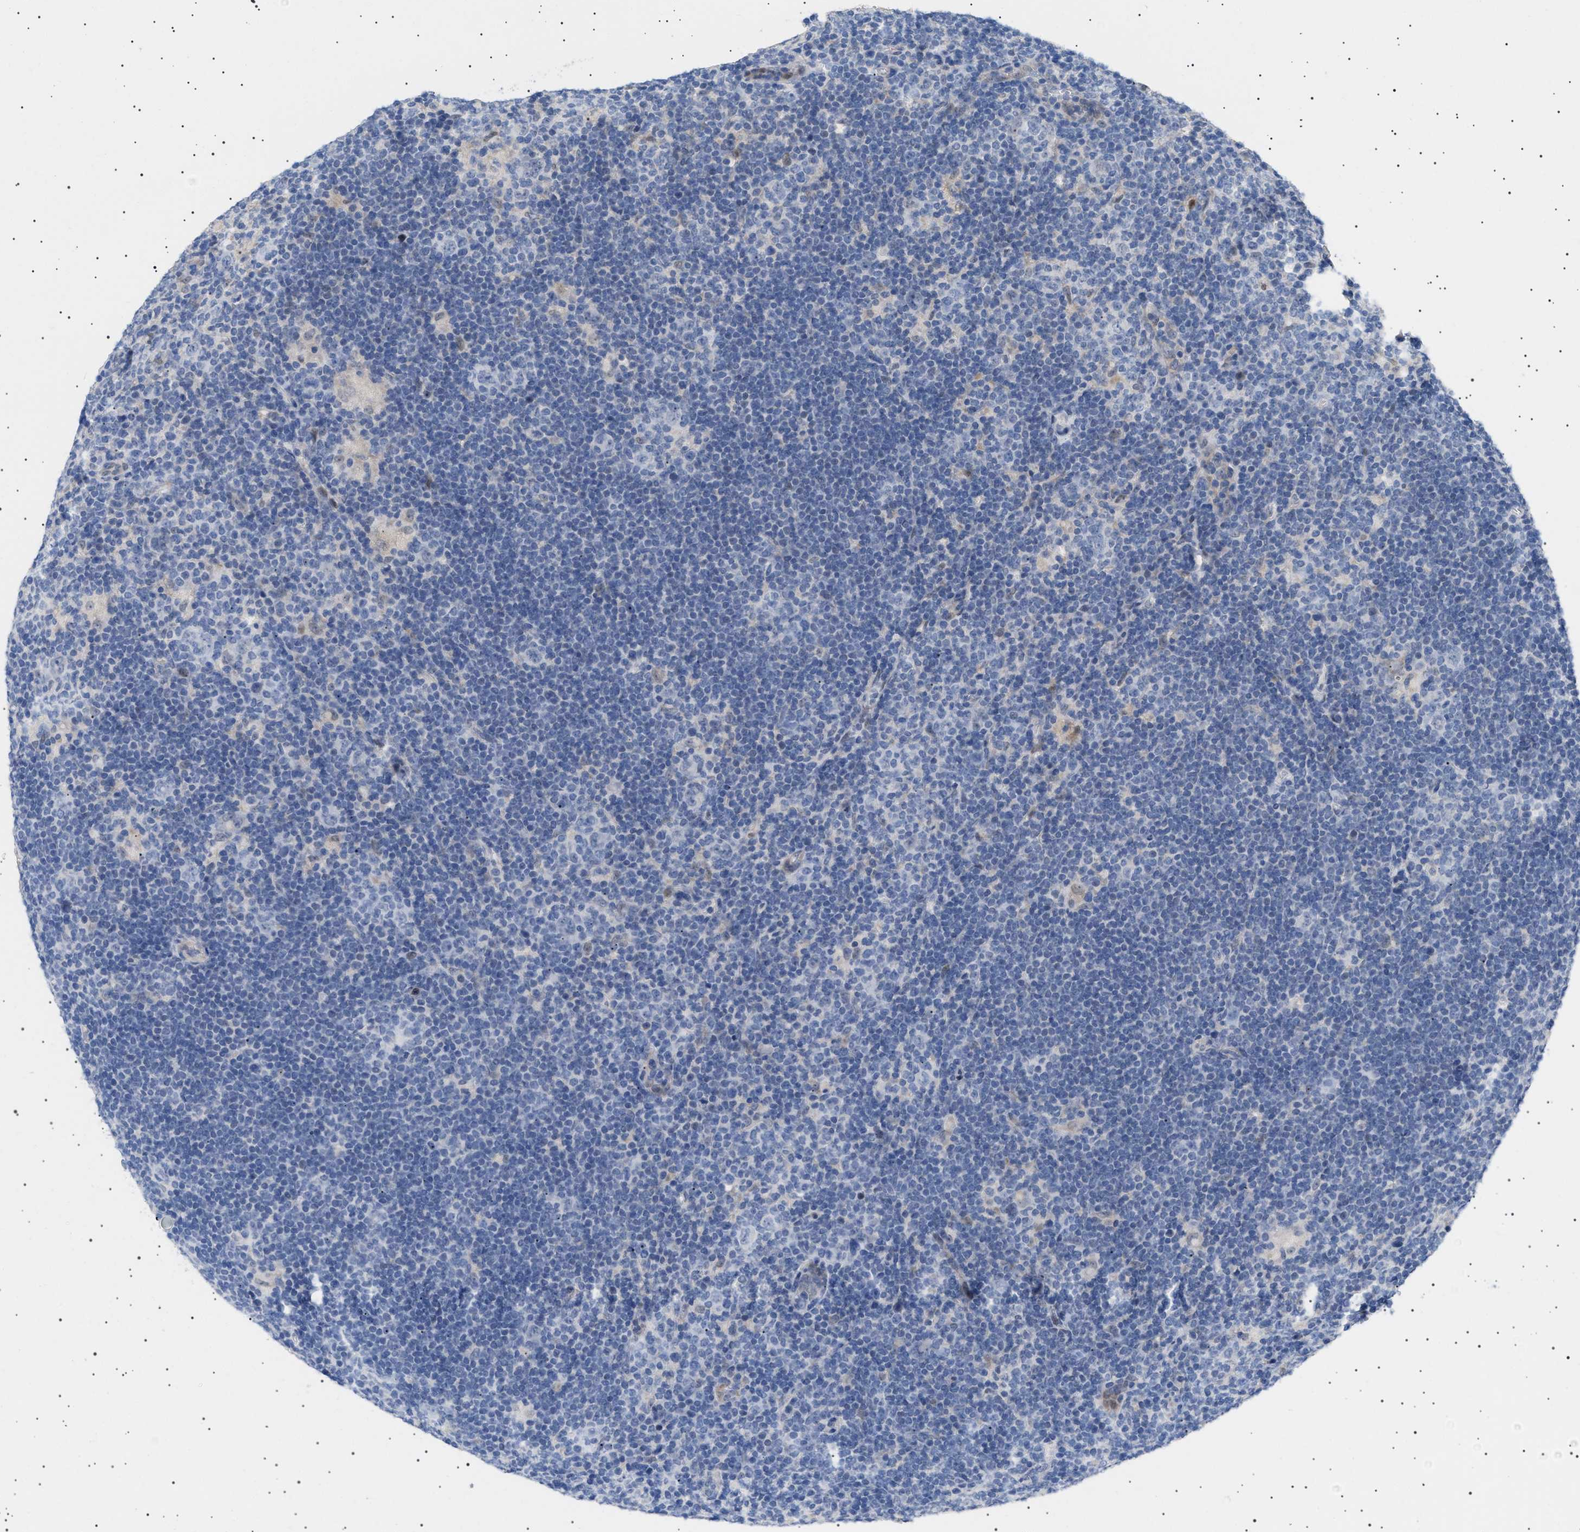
{"staining": {"intensity": "negative", "quantity": "none", "location": "none"}, "tissue": "lymphoma", "cell_type": "Tumor cells", "image_type": "cancer", "snomed": [{"axis": "morphology", "description": "Hodgkin's disease, NOS"}, {"axis": "topography", "description": "Lymph node"}], "caption": "This photomicrograph is of Hodgkin's disease stained with immunohistochemistry to label a protein in brown with the nuclei are counter-stained blue. There is no staining in tumor cells.", "gene": "HTR1A", "patient": {"sex": "female", "age": 57}}